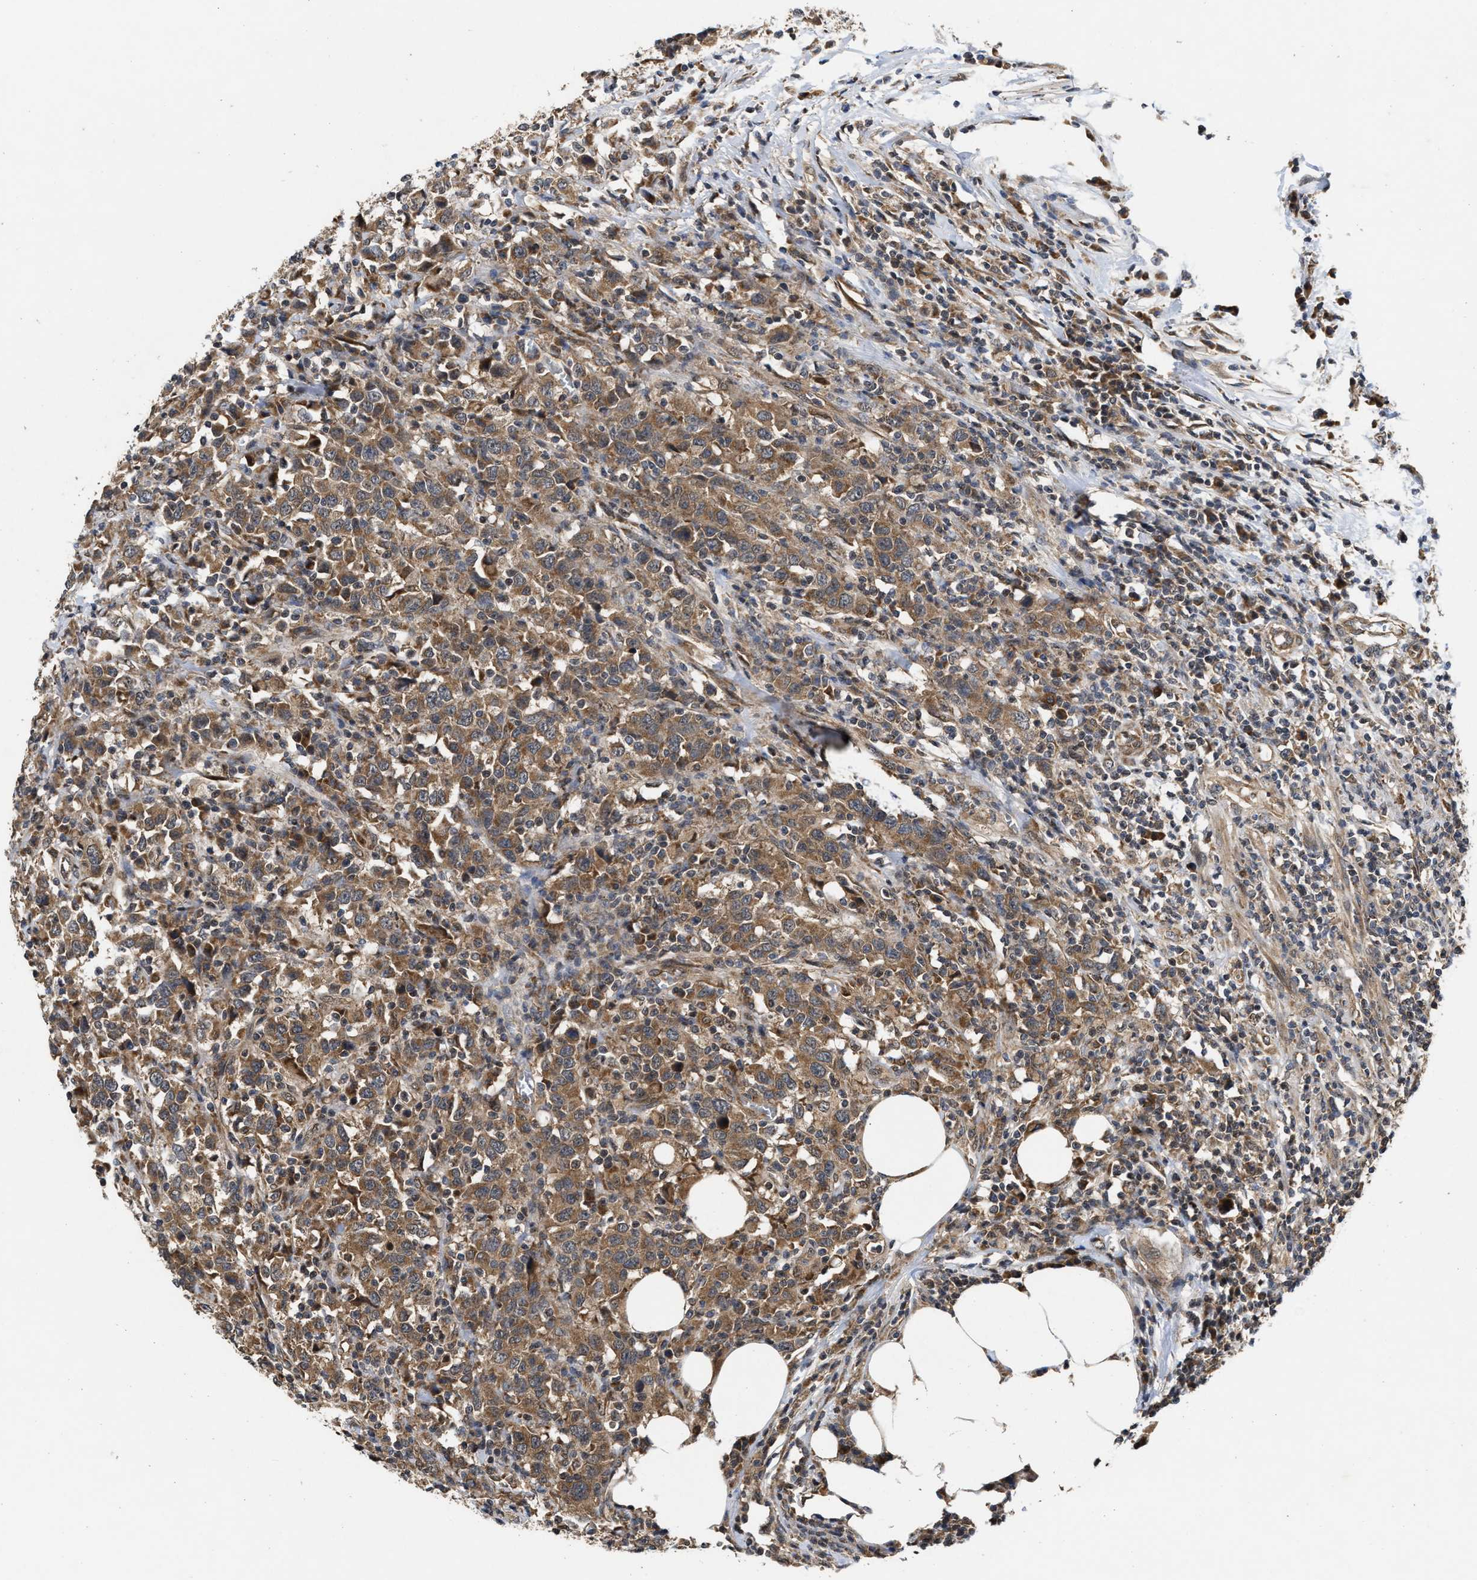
{"staining": {"intensity": "moderate", "quantity": ">75%", "location": "cytoplasmic/membranous"}, "tissue": "urothelial cancer", "cell_type": "Tumor cells", "image_type": "cancer", "snomed": [{"axis": "morphology", "description": "Urothelial carcinoma, High grade"}, {"axis": "topography", "description": "Urinary bladder"}], "caption": "High-grade urothelial carcinoma stained with a brown dye reveals moderate cytoplasmic/membranous positive expression in approximately >75% of tumor cells.", "gene": "CFLAR", "patient": {"sex": "male", "age": 61}}